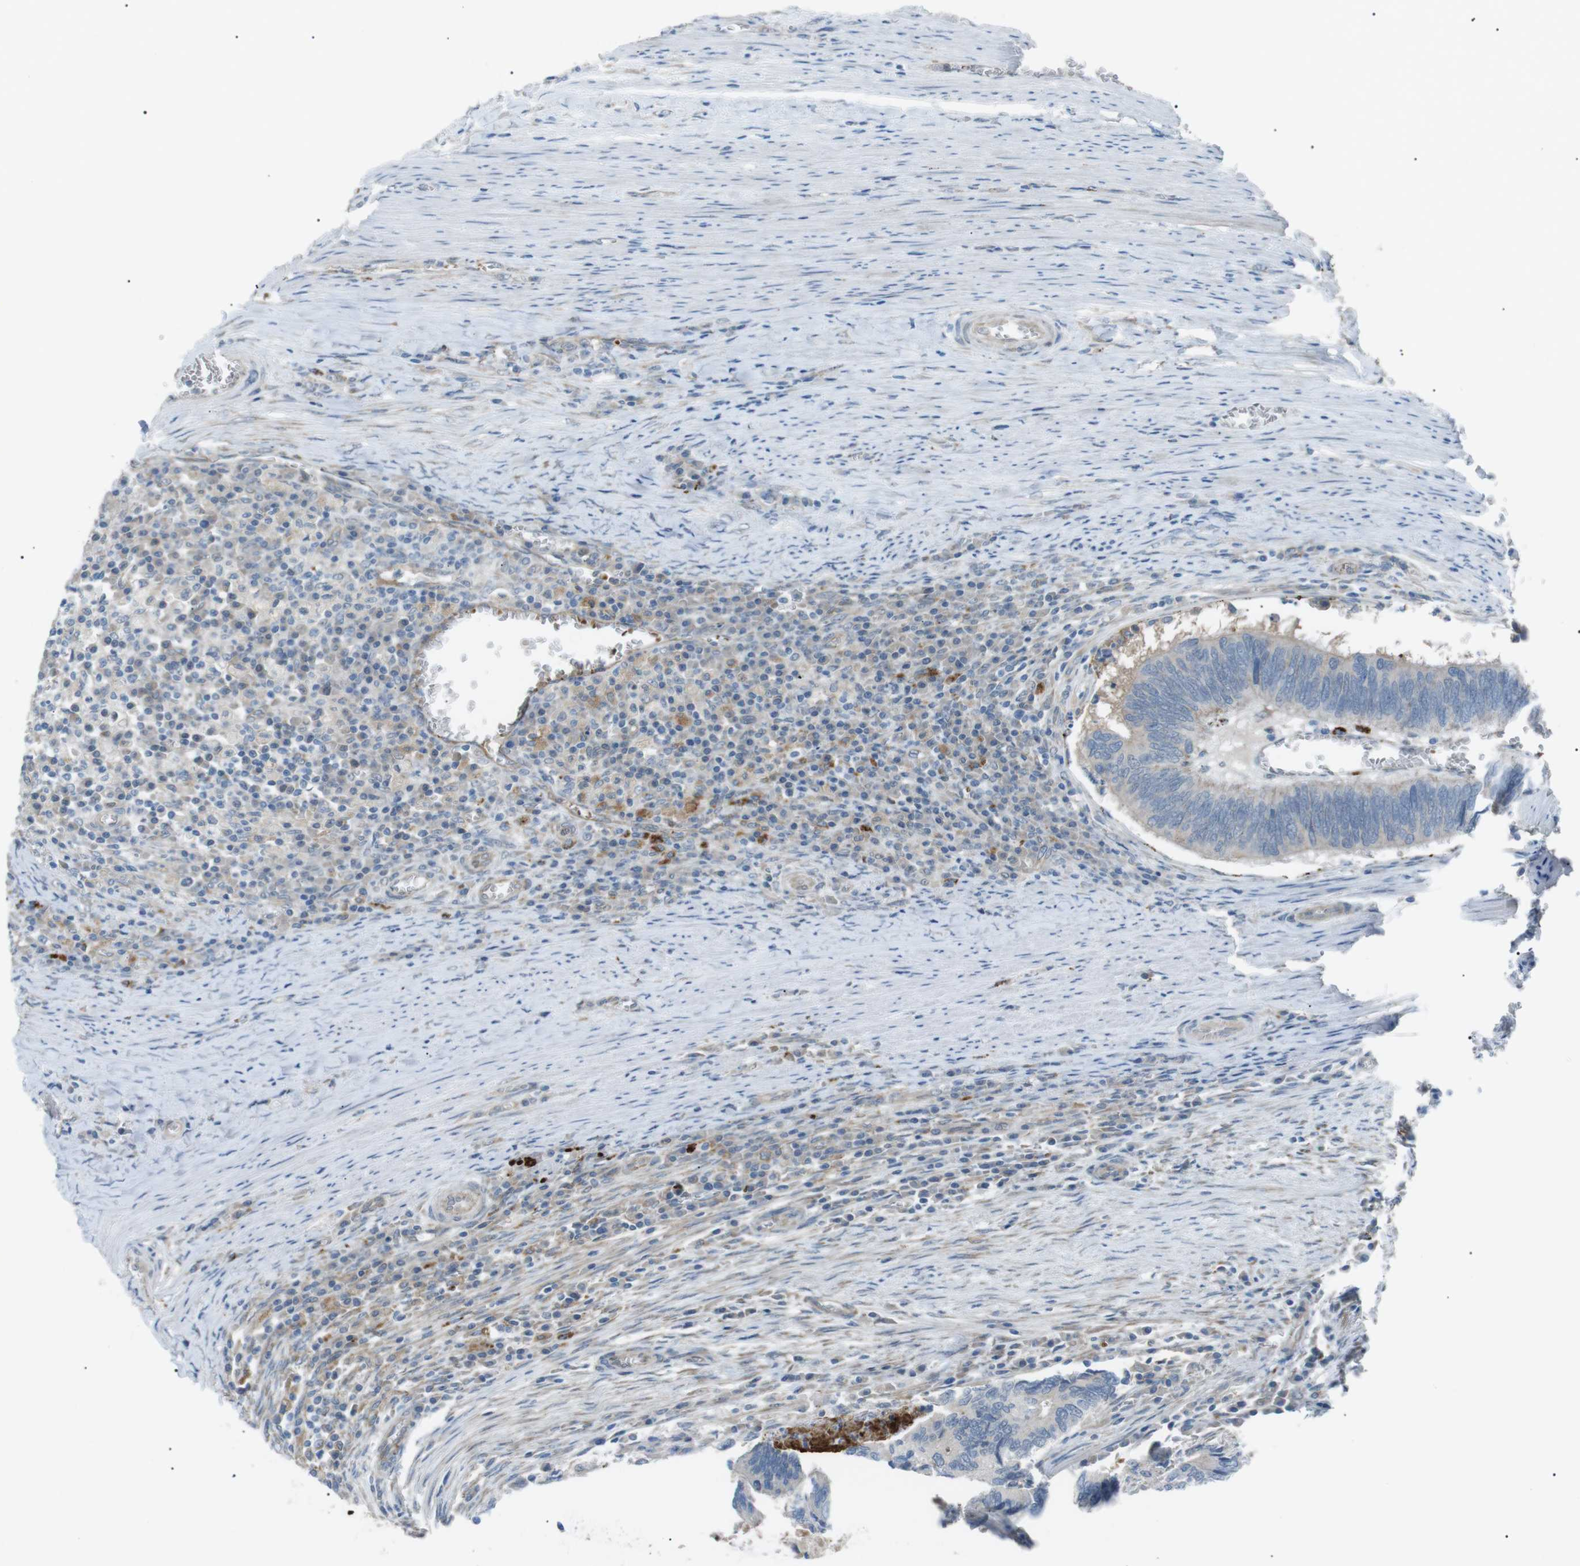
{"staining": {"intensity": "negative", "quantity": "none", "location": "none"}, "tissue": "colorectal cancer", "cell_type": "Tumor cells", "image_type": "cancer", "snomed": [{"axis": "morphology", "description": "Adenocarcinoma, NOS"}, {"axis": "topography", "description": "Colon"}], "caption": "High power microscopy histopathology image of an IHC photomicrograph of colorectal cancer (adenocarcinoma), revealing no significant positivity in tumor cells.", "gene": "B4GALNT2", "patient": {"sex": "male", "age": 72}}